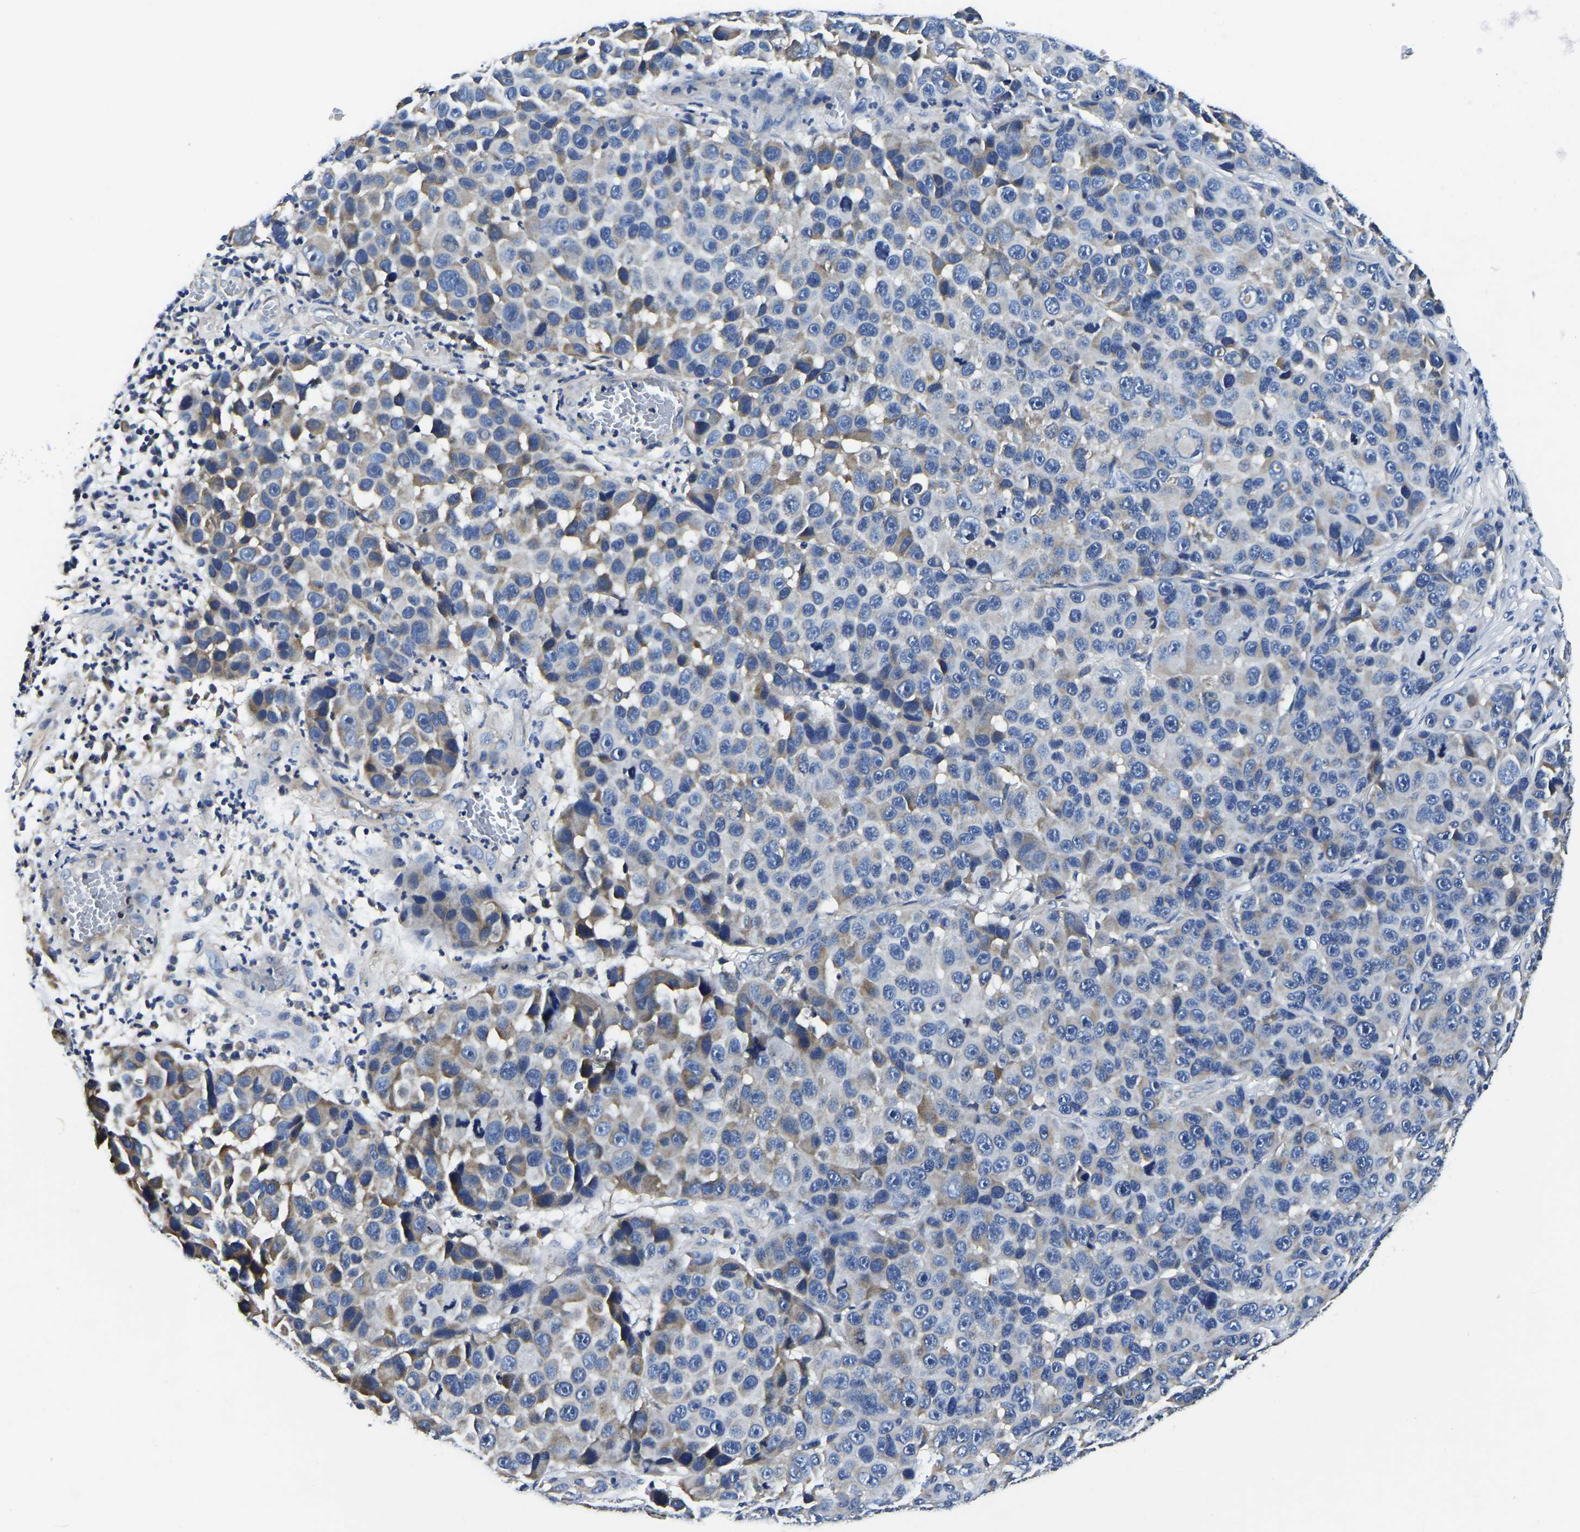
{"staining": {"intensity": "moderate", "quantity": "<25%", "location": "cytoplasmic/membranous"}, "tissue": "melanoma", "cell_type": "Tumor cells", "image_type": "cancer", "snomed": [{"axis": "morphology", "description": "Malignant melanoma, NOS"}, {"axis": "topography", "description": "Skin"}], "caption": "IHC (DAB) staining of human melanoma reveals moderate cytoplasmic/membranous protein expression in approximately <25% of tumor cells.", "gene": "KCTD17", "patient": {"sex": "male", "age": 53}}